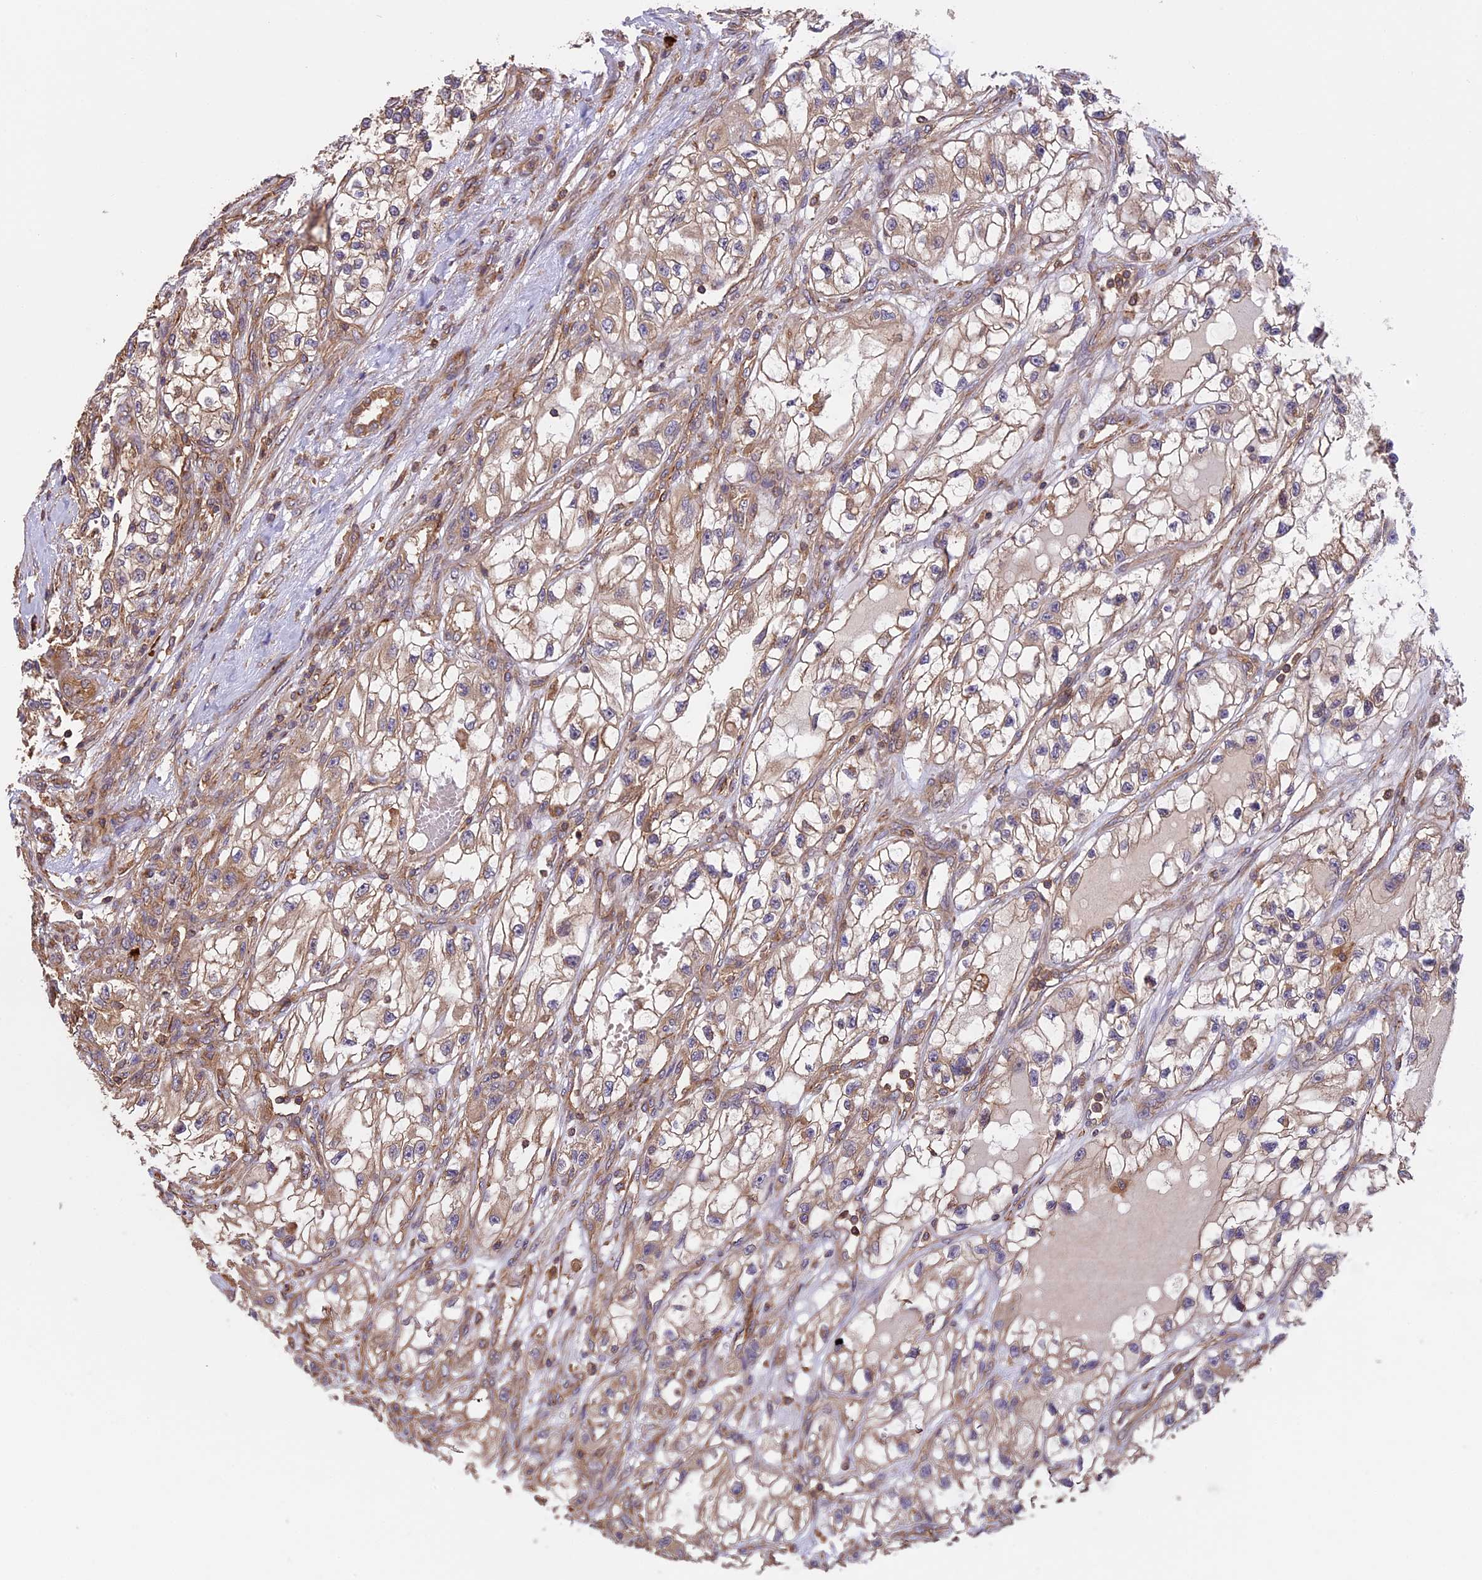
{"staining": {"intensity": "weak", "quantity": ">75%", "location": "cytoplasmic/membranous"}, "tissue": "renal cancer", "cell_type": "Tumor cells", "image_type": "cancer", "snomed": [{"axis": "morphology", "description": "Adenocarcinoma, NOS"}, {"axis": "topography", "description": "Kidney"}], "caption": "This micrograph demonstrates renal cancer stained with IHC to label a protein in brown. The cytoplasmic/membranous of tumor cells show weak positivity for the protein. Nuclei are counter-stained blue.", "gene": "GAS8", "patient": {"sex": "female", "age": 57}}